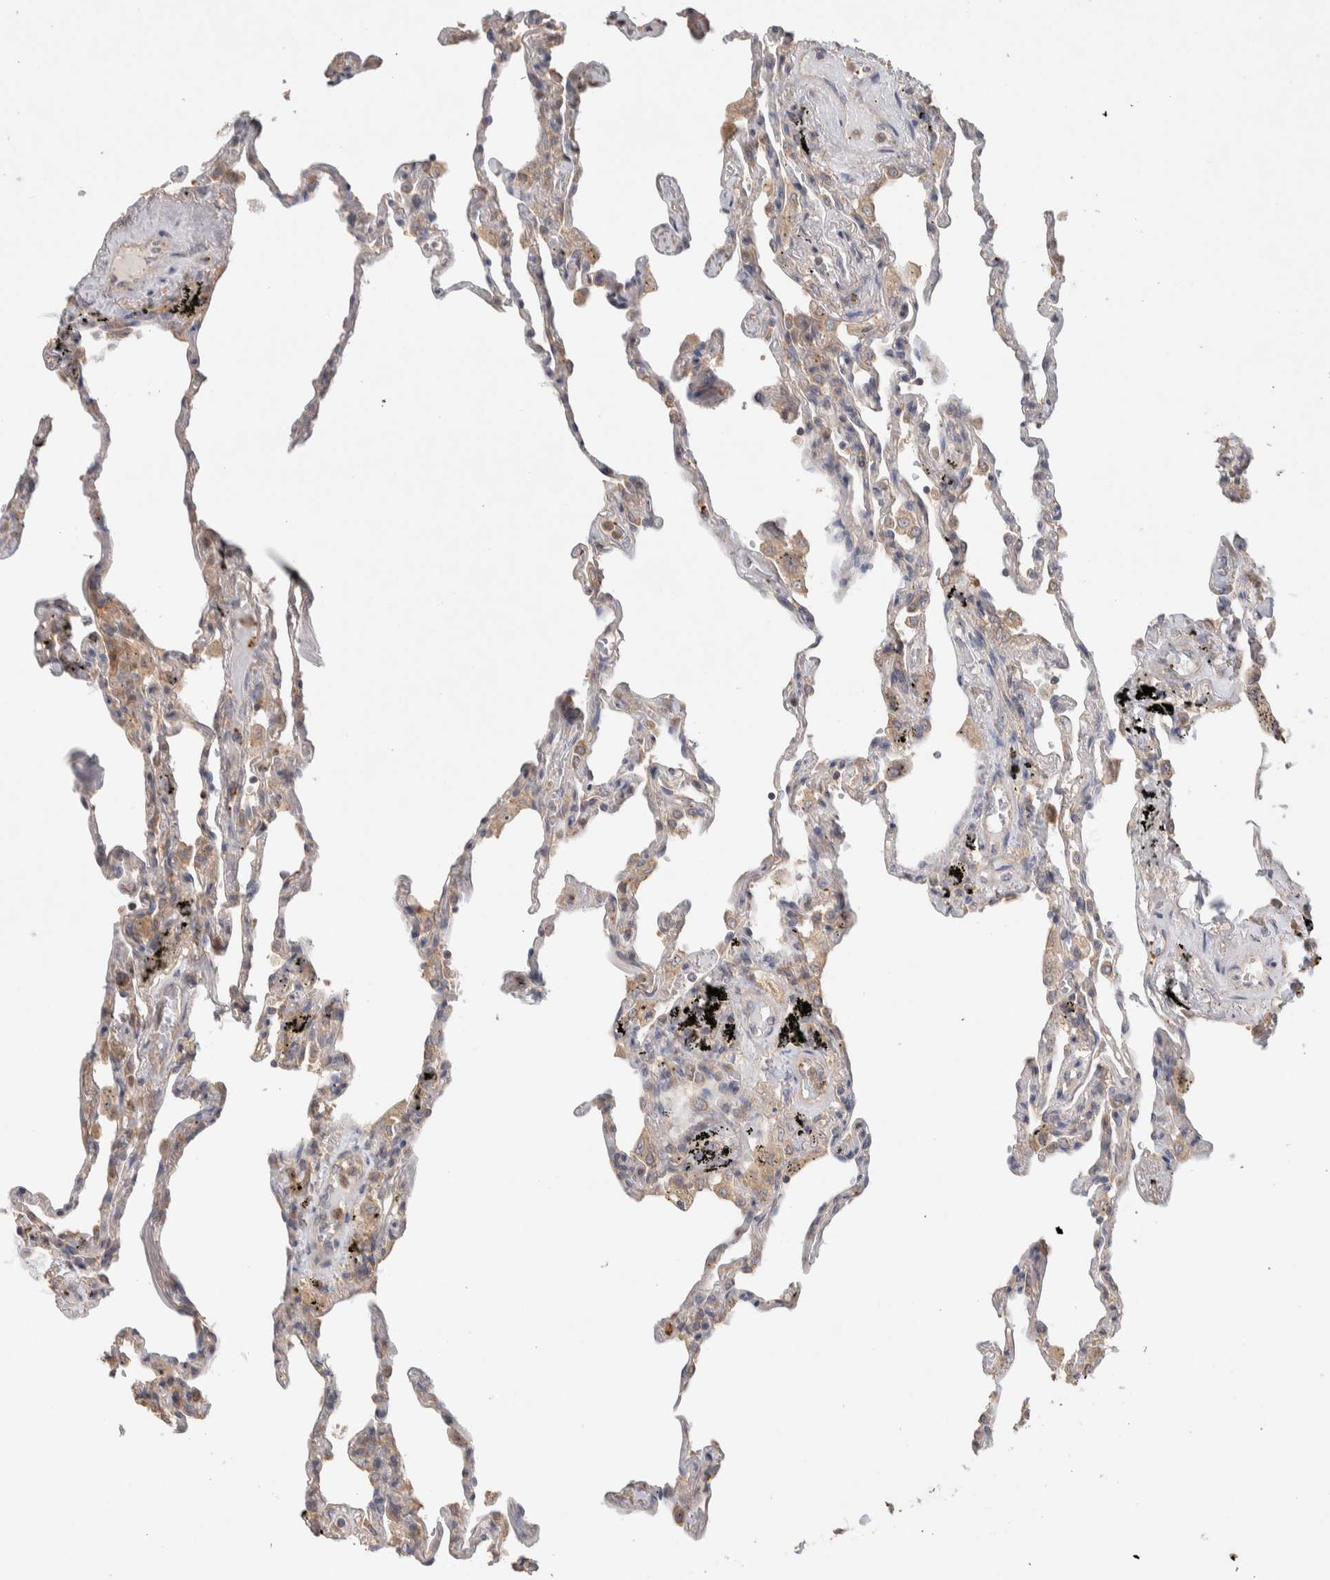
{"staining": {"intensity": "weak", "quantity": "<25%", "location": "cytoplasmic/membranous"}, "tissue": "lung", "cell_type": "Alveolar cells", "image_type": "normal", "snomed": [{"axis": "morphology", "description": "Normal tissue, NOS"}, {"axis": "topography", "description": "Lung"}], "caption": "IHC of normal human lung demonstrates no positivity in alveolar cells. Brightfield microscopy of immunohistochemistry (IHC) stained with DAB (brown) and hematoxylin (blue), captured at high magnification.", "gene": "DEPTOR", "patient": {"sex": "male", "age": 59}}